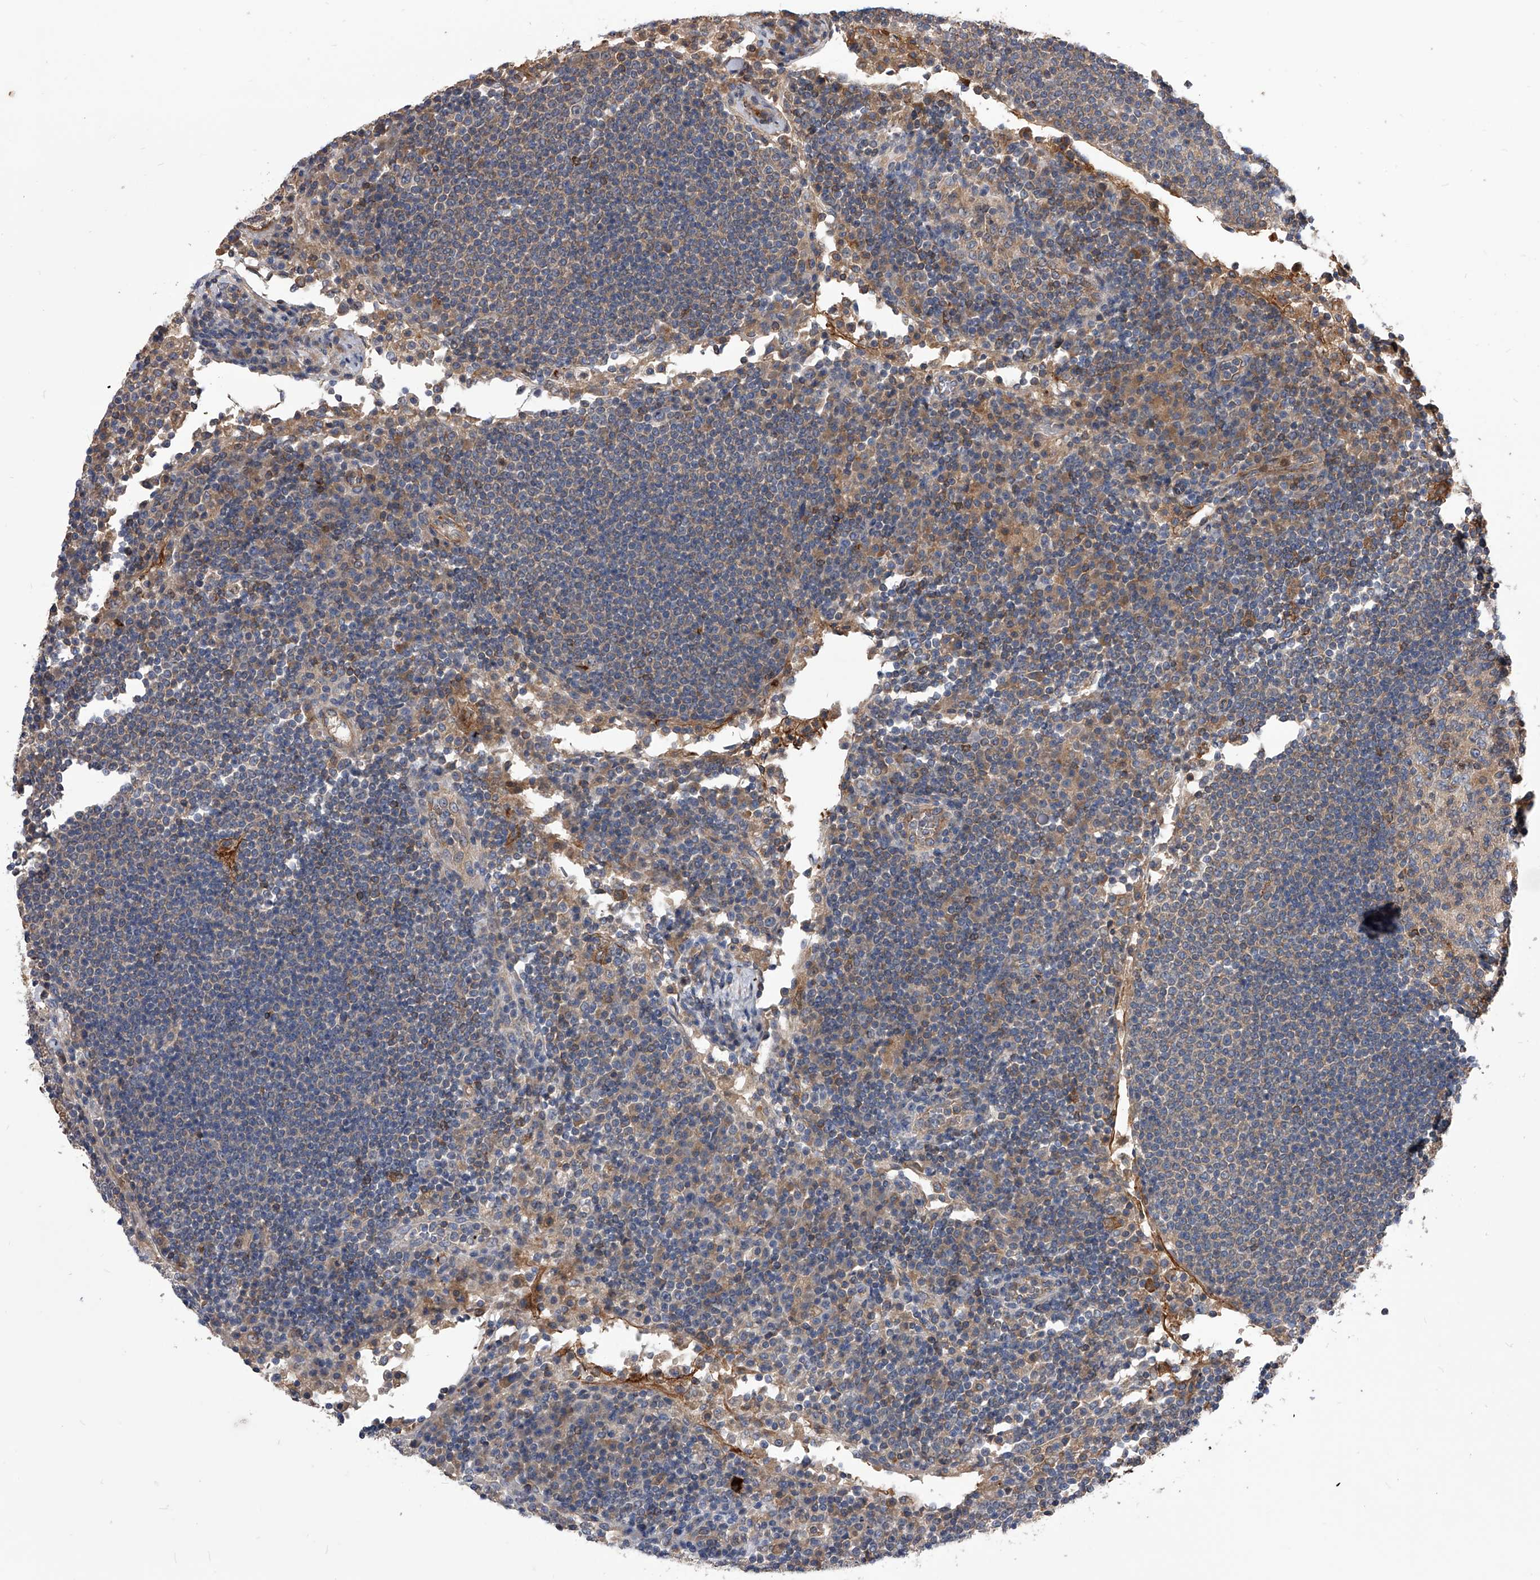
{"staining": {"intensity": "weak", "quantity": "25%-75%", "location": "cytoplasmic/membranous"}, "tissue": "lymph node", "cell_type": "Germinal center cells", "image_type": "normal", "snomed": [{"axis": "morphology", "description": "Normal tissue, NOS"}, {"axis": "topography", "description": "Lymph node"}], "caption": "IHC of unremarkable human lymph node reveals low levels of weak cytoplasmic/membranous staining in approximately 25%-75% of germinal center cells.", "gene": "CUL7", "patient": {"sex": "female", "age": 53}}